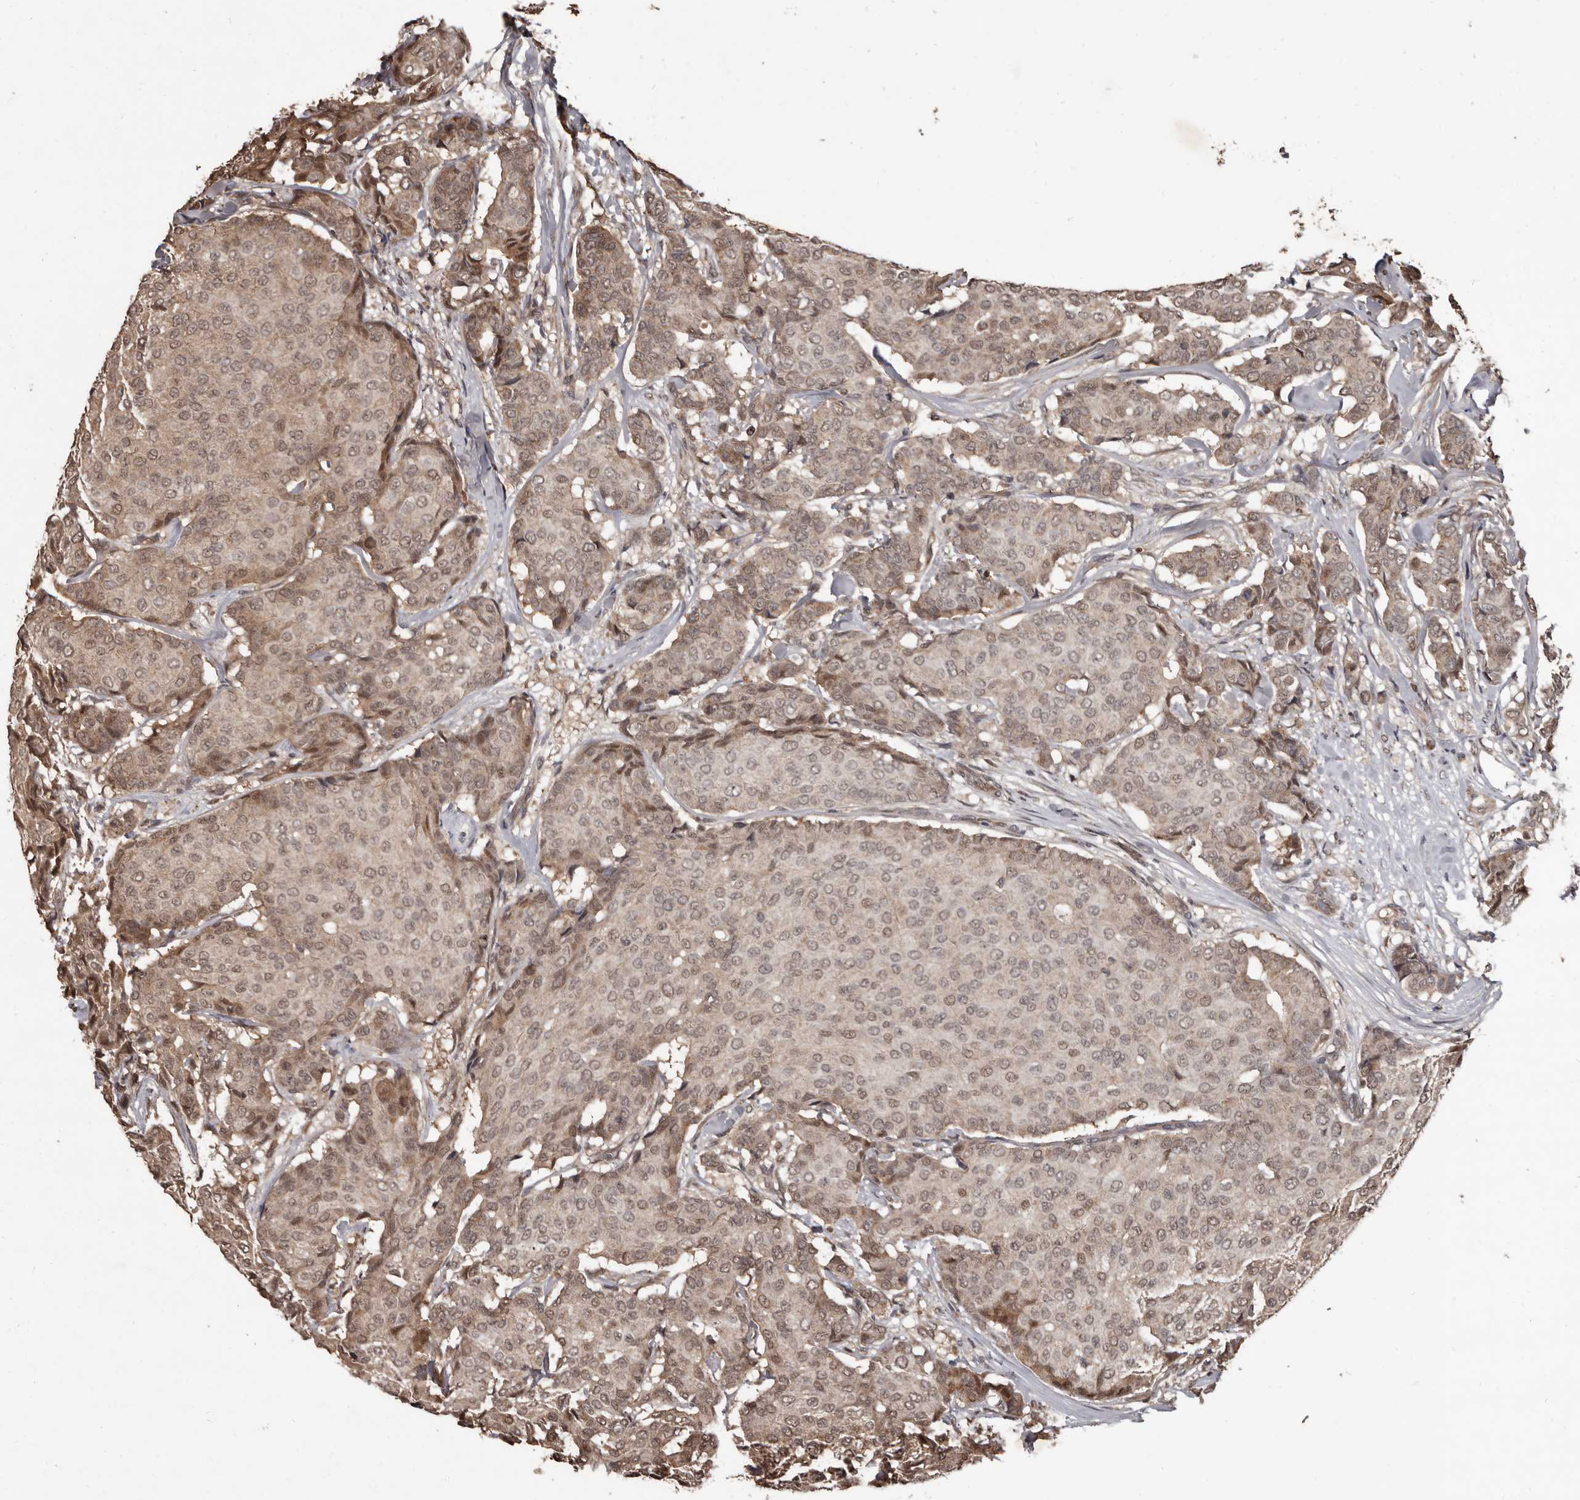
{"staining": {"intensity": "weak", "quantity": ">75%", "location": "cytoplasmic/membranous,nuclear"}, "tissue": "breast cancer", "cell_type": "Tumor cells", "image_type": "cancer", "snomed": [{"axis": "morphology", "description": "Duct carcinoma"}, {"axis": "topography", "description": "Breast"}], "caption": "This micrograph reveals intraductal carcinoma (breast) stained with immunohistochemistry to label a protein in brown. The cytoplasmic/membranous and nuclear of tumor cells show weak positivity for the protein. Nuclei are counter-stained blue.", "gene": "AHR", "patient": {"sex": "female", "age": 75}}